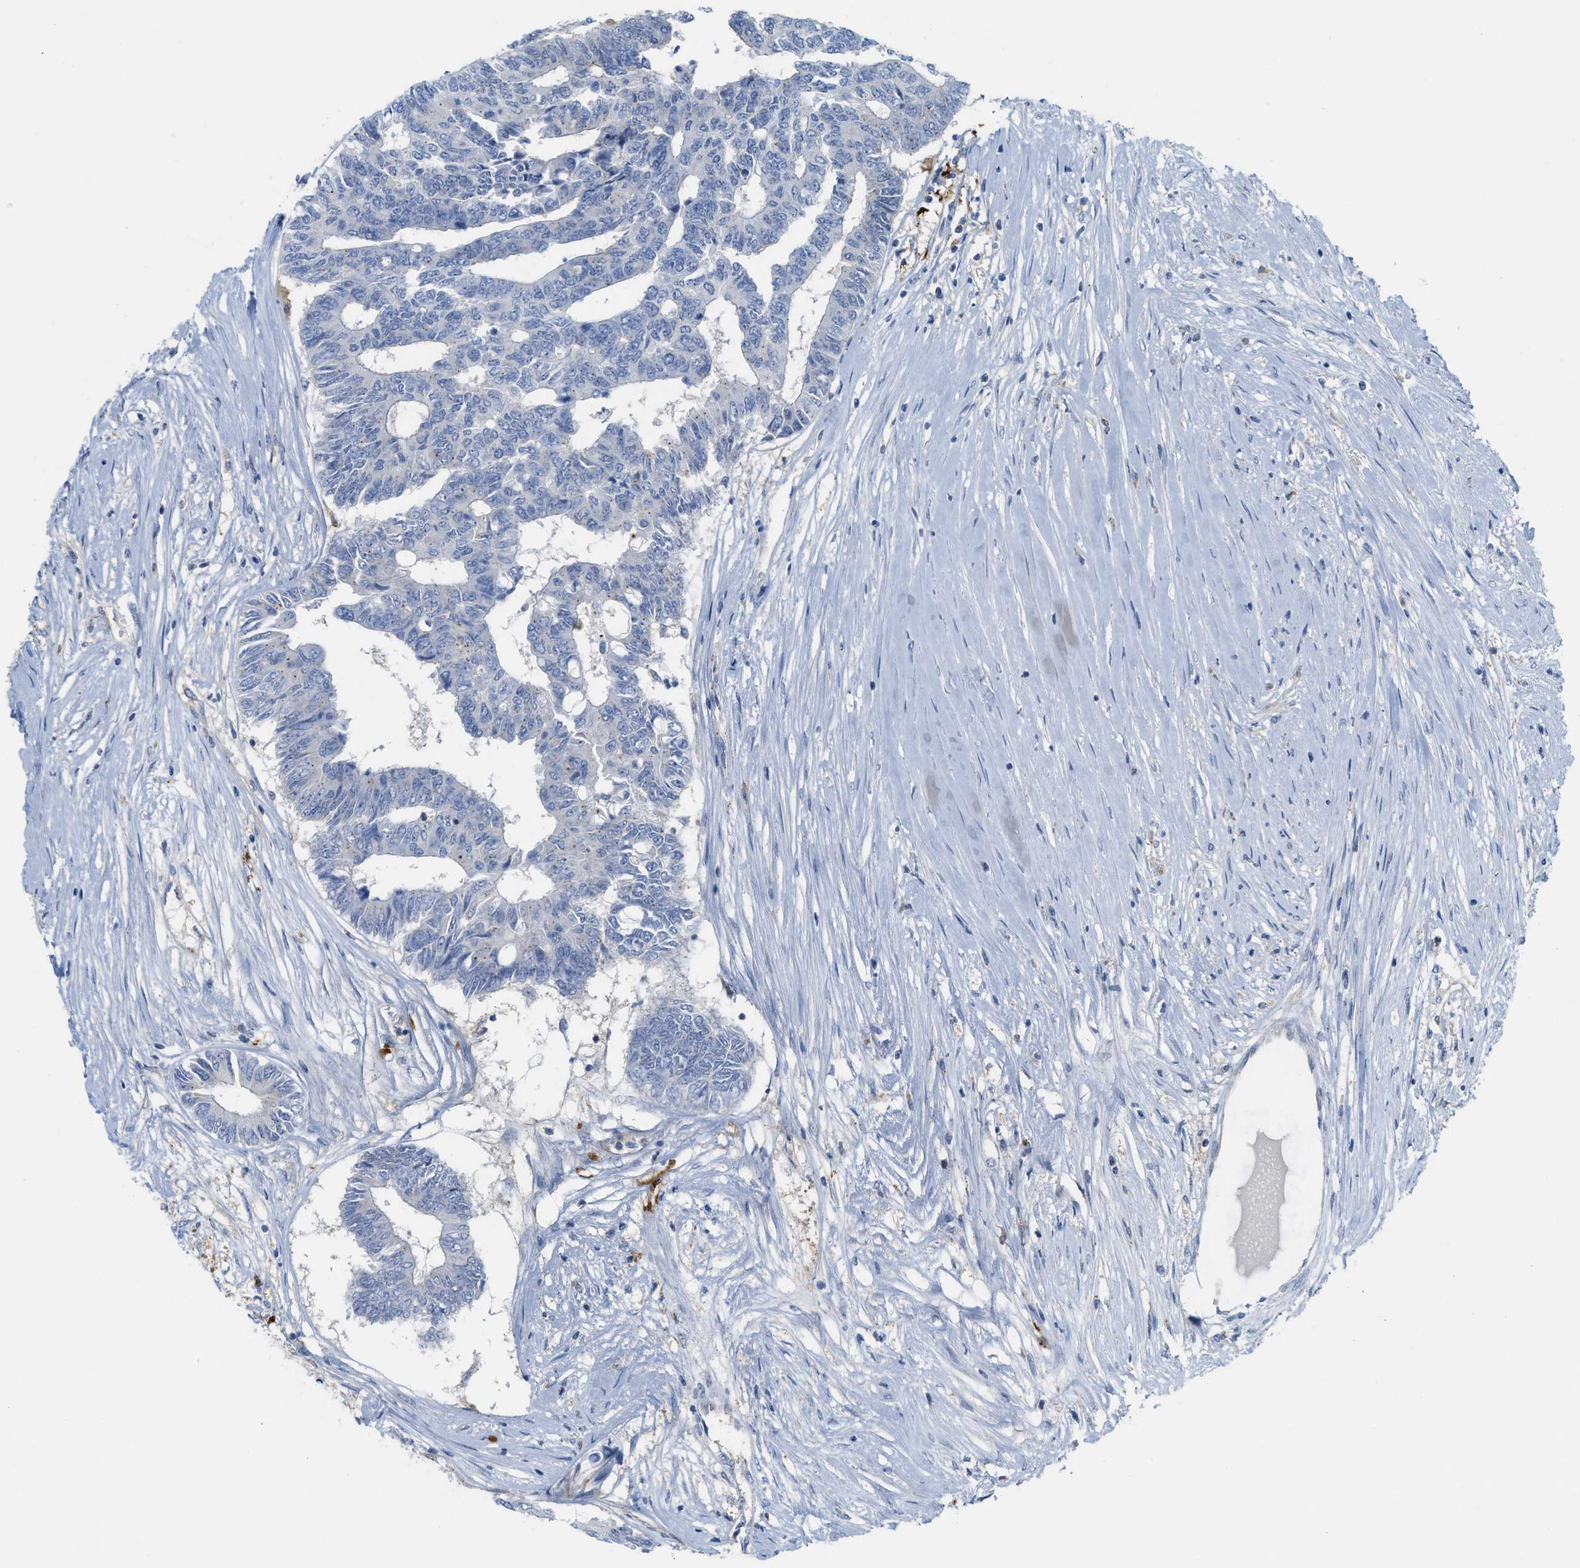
{"staining": {"intensity": "negative", "quantity": "none", "location": "none"}, "tissue": "colorectal cancer", "cell_type": "Tumor cells", "image_type": "cancer", "snomed": [{"axis": "morphology", "description": "Adenocarcinoma, NOS"}, {"axis": "topography", "description": "Rectum"}], "caption": "Immunohistochemistry (IHC) of colorectal cancer (adenocarcinoma) exhibits no positivity in tumor cells. (DAB (3,3'-diaminobenzidine) IHC visualized using brightfield microscopy, high magnification).", "gene": "CSTB", "patient": {"sex": "male", "age": 63}}